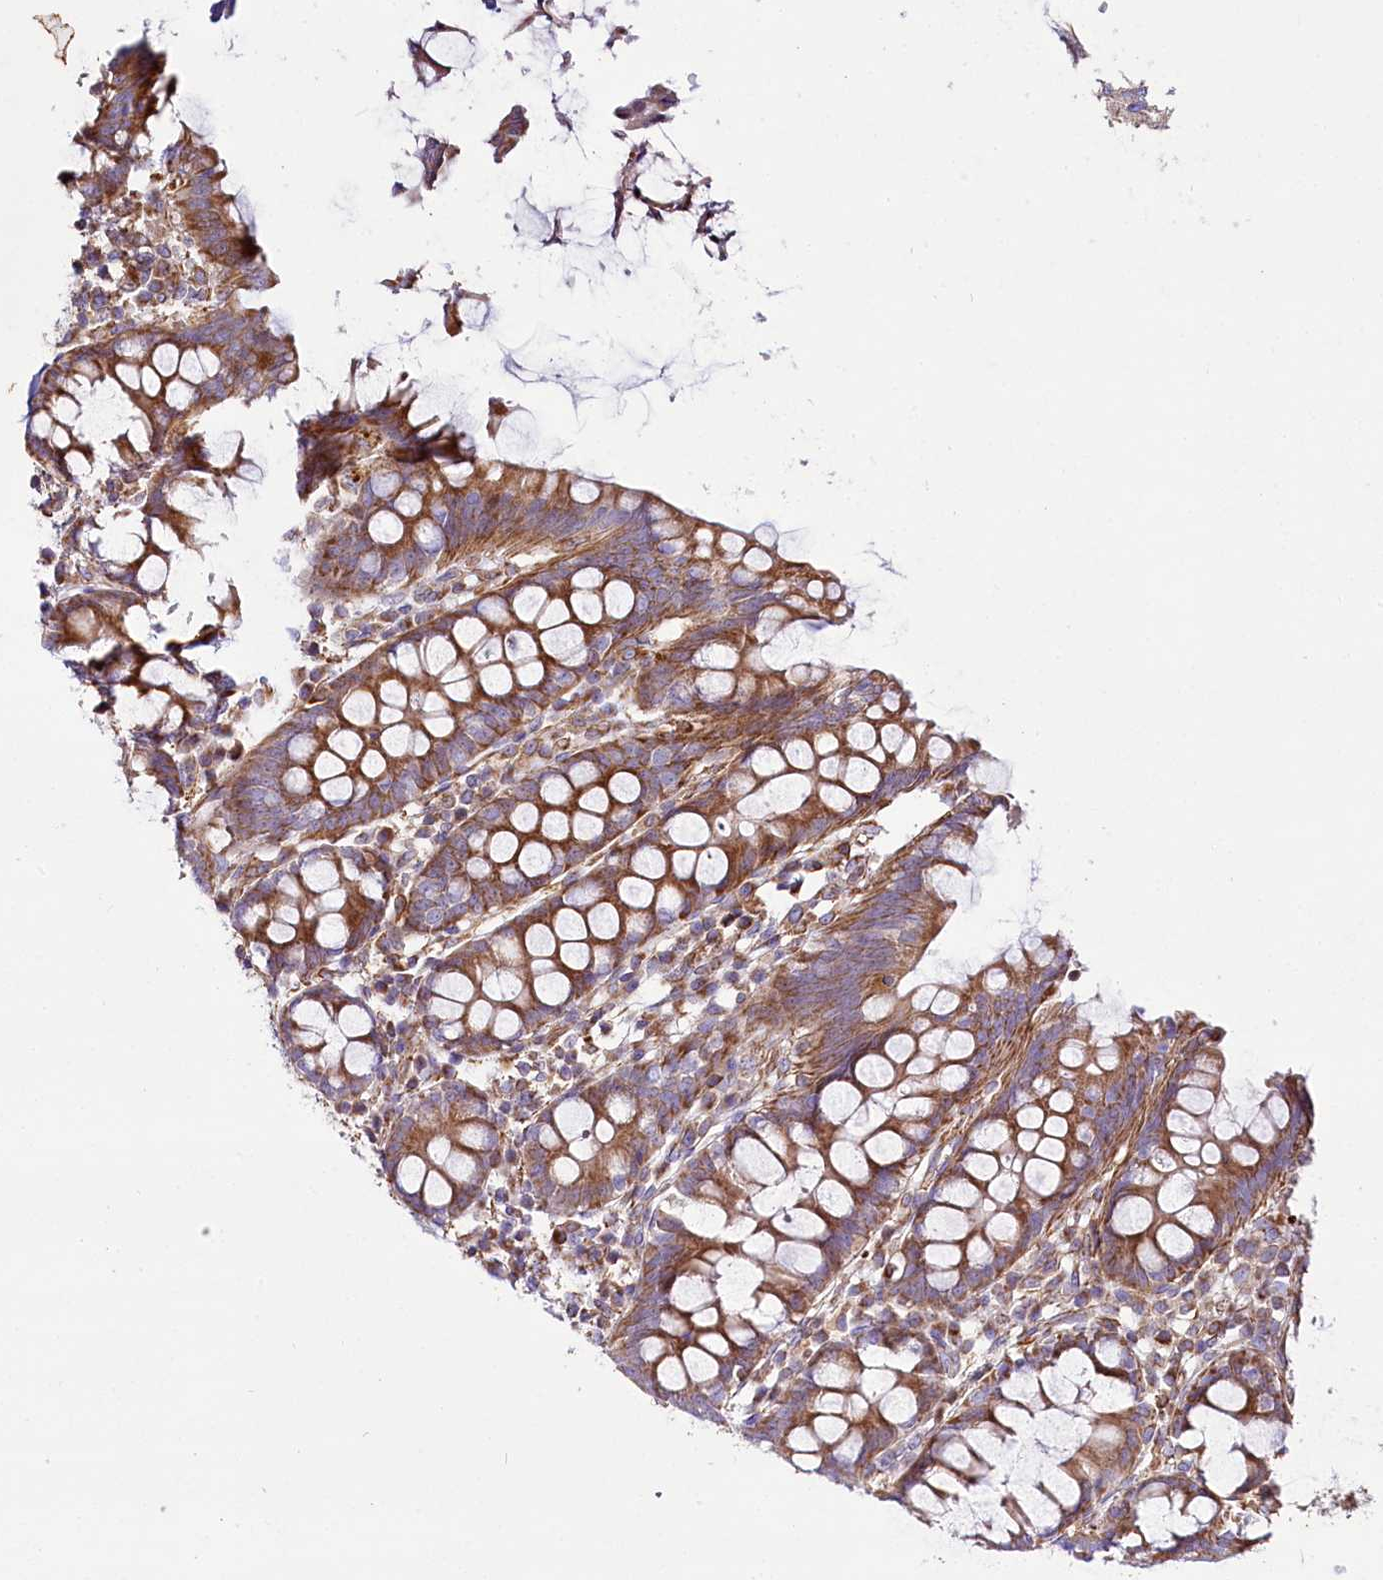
{"staining": {"intensity": "moderate", "quantity": ">75%", "location": "cytoplasmic/membranous"}, "tissue": "colon", "cell_type": "Endothelial cells", "image_type": "normal", "snomed": [{"axis": "morphology", "description": "Normal tissue, NOS"}, {"axis": "topography", "description": "Colon"}], "caption": "Approximately >75% of endothelial cells in benign human colon show moderate cytoplasmic/membranous protein expression as visualized by brown immunohistochemical staining.", "gene": "THUMPD3", "patient": {"sex": "female", "age": 79}}